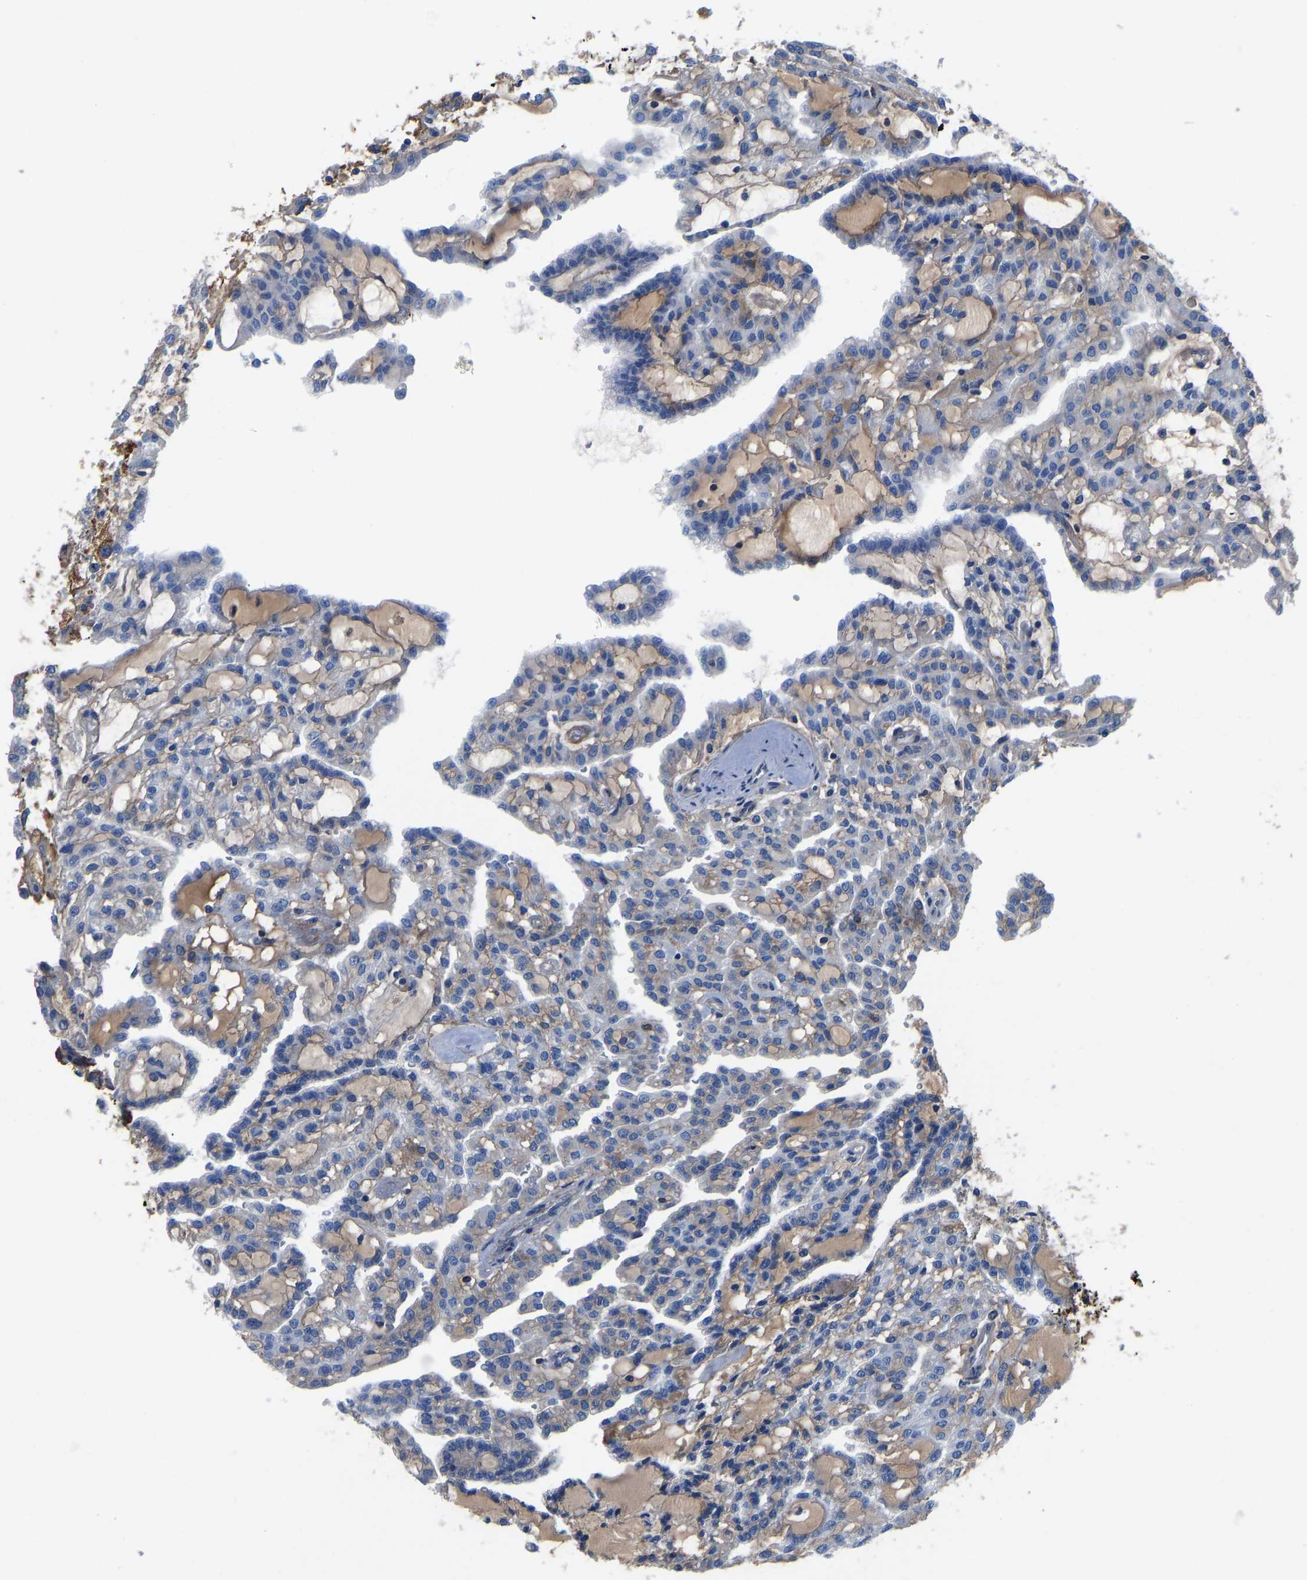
{"staining": {"intensity": "negative", "quantity": "none", "location": "none"}, "tissue": "renal cancer", "cell_type": "Tumor cells", "image_type": "cancer", "snomed": [{"axis": "morphology", "description": "Adenocarcinoma, NOS"}, {"axis": "topography", "description": "Kidney"}], "caption": "Immunohistochemistry image of neoplastic tissue: adenocarcinoma (renal) stained with DAB (3,3'-diaminobenzidine) reveals no significant protein positivity in tumor cells.", "gene": "HSPG2", "patient": {"sex": "male", "age": 63}}